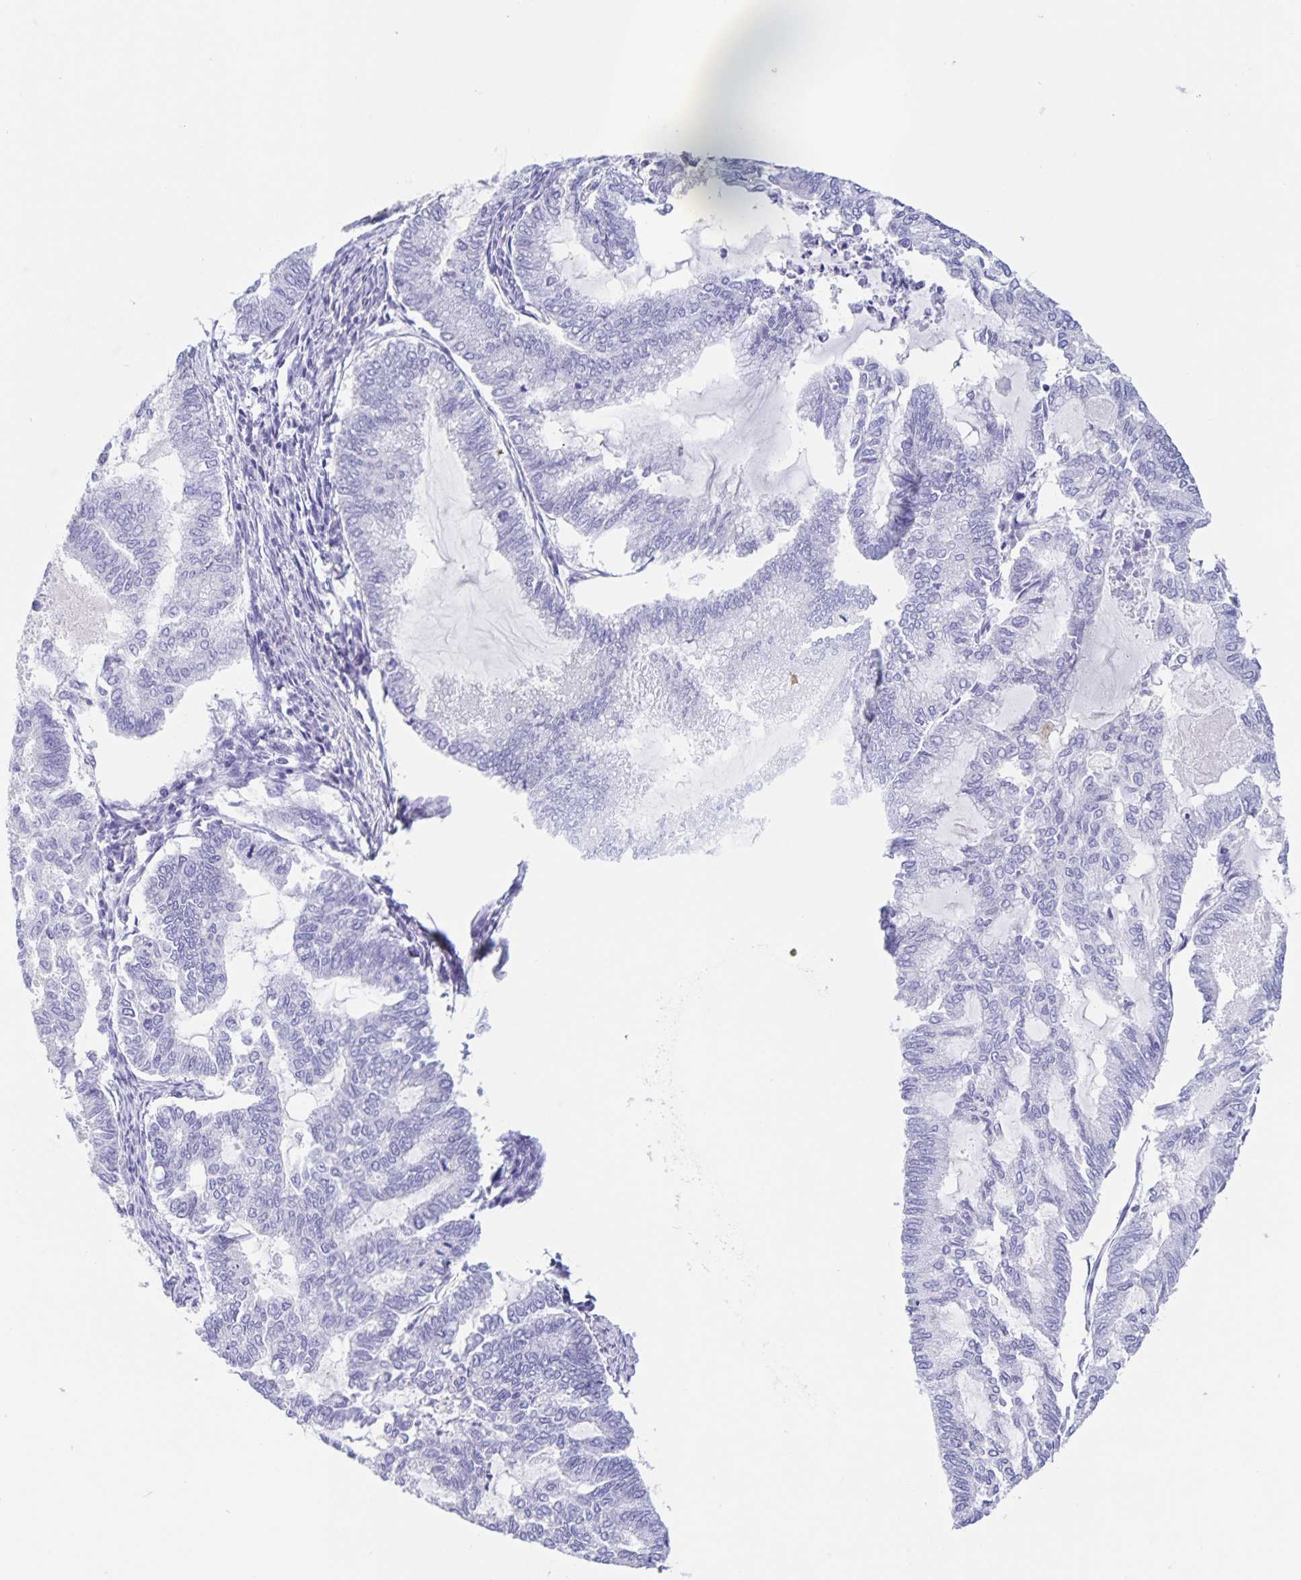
{"staining": {"intensity": "negative", "quantity": "none", "location": "none"}, "tissue": "endometrial cancer", "cell_type": "Tumor cells", "image_type": "cancer", "snomed": [{"axis": "morphology", "description": "Adenocarcinoma, NOS"}, {"axis": "topography", "description": "Endometrium"}], "caption": "Image shows no protein staining in tumor cells of endometrial adenocarcinoma tissue.", "gene": "DMBT1", "patient": {"sex": "female", "age": 79}}